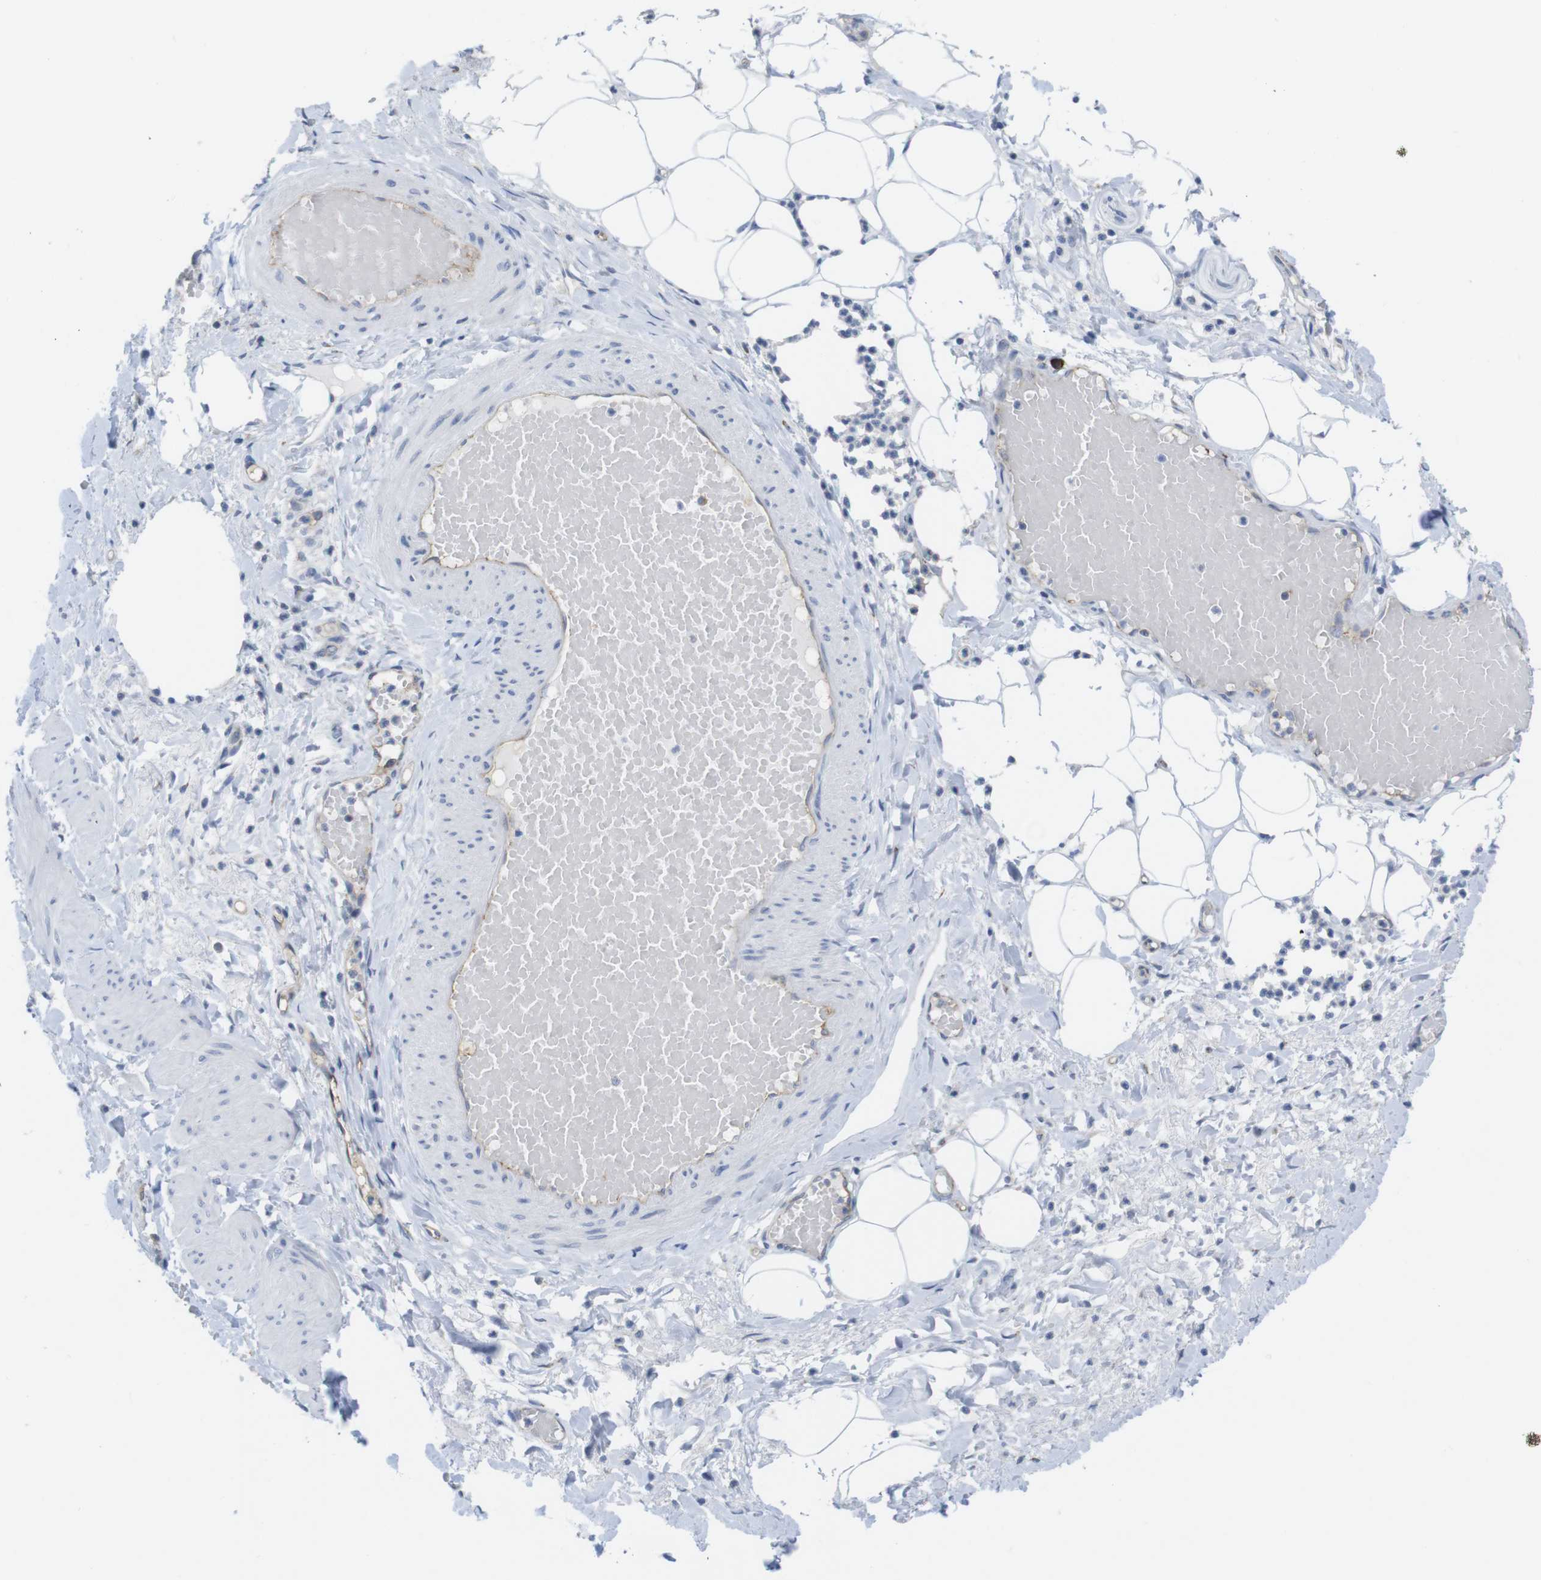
{"staining": {"intensity": "negative", "quantity": "none", "location": "none"}, "tissue": "adipose tissue", "cell_type": "Adipocytes", "image_type": "normal", "snomed": [{"axis": "morphology", "description": "Normal tissue, NOS"}, {"axis": "topography", "description": "Soft tissue"}, {"axis": "topography", "description": "Vascular tissue"}], "caption": "There is no significant expression in adipocytes of adipose tissue. (DAB (3,3'-diaminobenzidine) immunohistochemistry (IHC), high magnification).", "gene": "CCR6", "patient": {"sex": "female", "age": 35}}